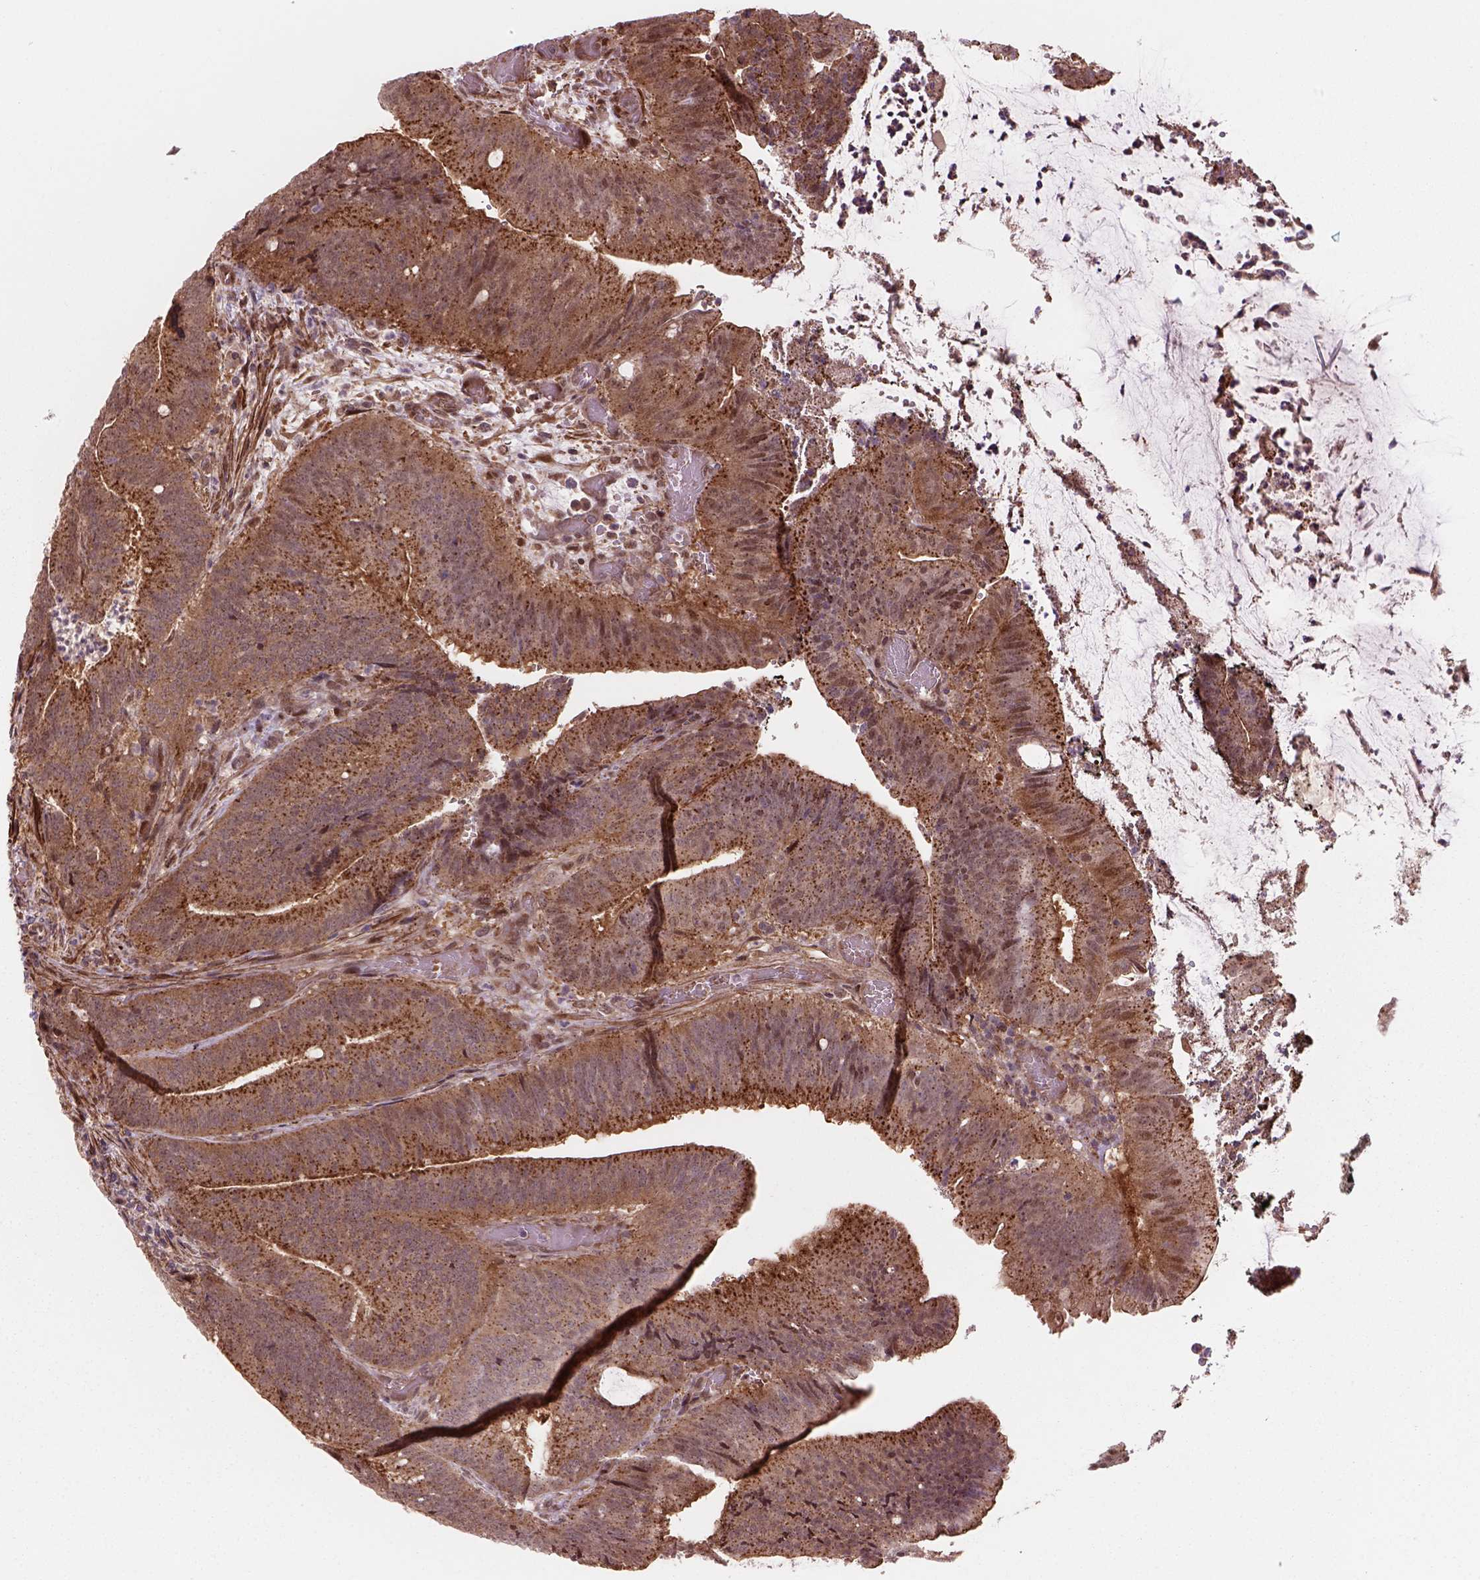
{"staining": {"intensity": "moderate", "quantity": "25%-75%", "location": "cytoplasmic/membranous,nuclear"}, "tissue": "colorectal cancer", "cell_type": "Tumor cells", "image_type": "cancer", "snomed": [{"axis": "morphology", "description": "Adenocarcinoma, NOS"}, {"axis": "topography", "description": "Colon"}], "caption": "Moderate cytoplasmic/membranous and nuclear expression for a protein is present in approximately 25%-75% of tumor cells of adenocarcinoma (colorectal) using immunohistochemistry.", "gene": "PSMD11", "patient": {"sex": "female", "age": 43}}